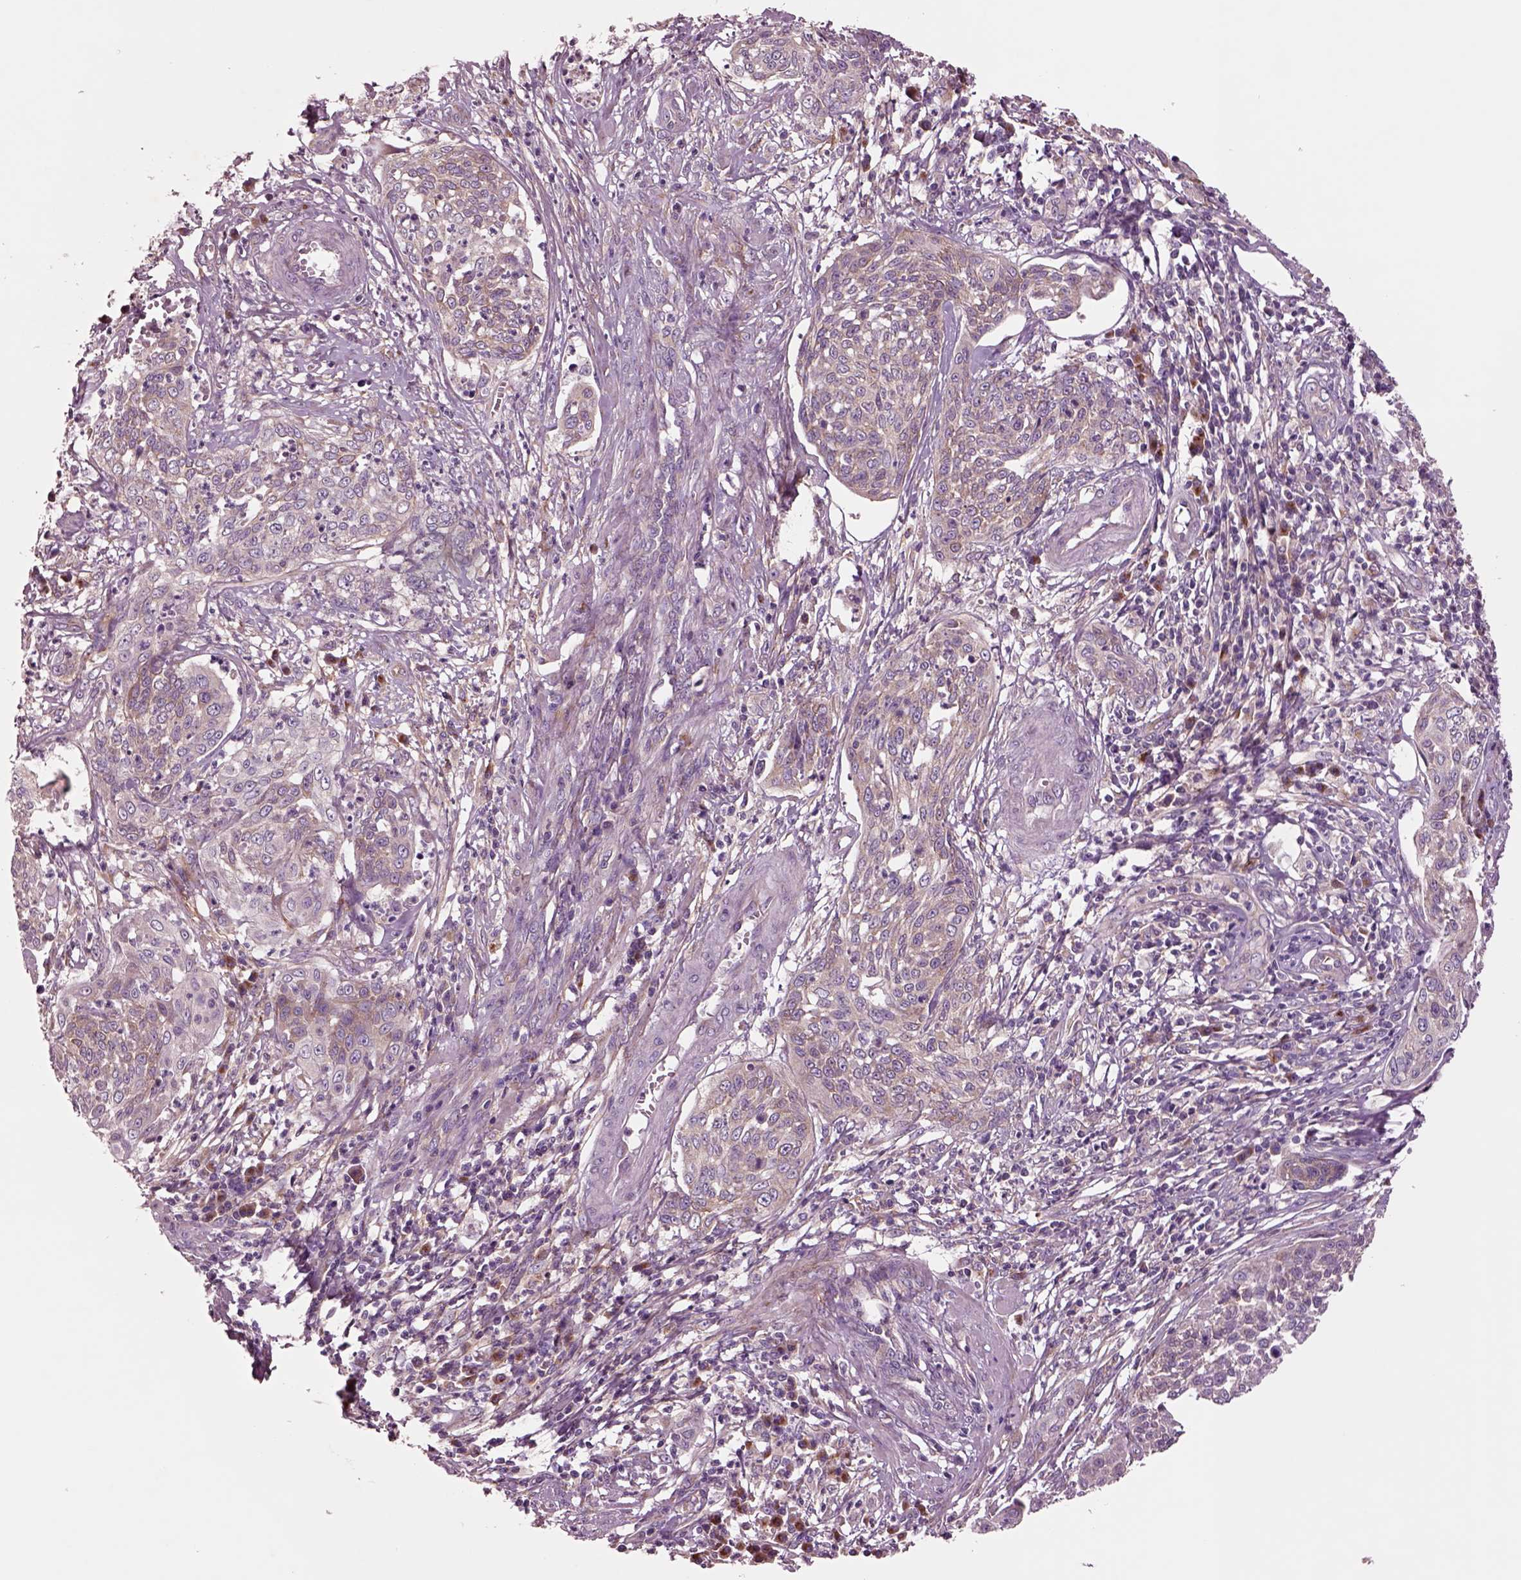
{"staining": {"intensity": "weak", "quantity": ">75%", "location": "cytoplasmic/membranous"}, "tissue": "cervical cancer", "cell_type": "Tumor cells", "image_type": "cancer", "snomed": [{"axis": "morphology", "description": "Squamous cell carcinoma, NOS"}, {"axis": "topography", "description": "Cervix"}], "caption": "Tumor cells demonstrate weak cytoplasmic/membranous expression in about >75% of cells in squamous cell carcinoma (cervical). (DAB IHC, brown staining for protein, blue staining for nuclei).", "gene": "SEC23A", "patient": {"sex": "female", "age": 34}}